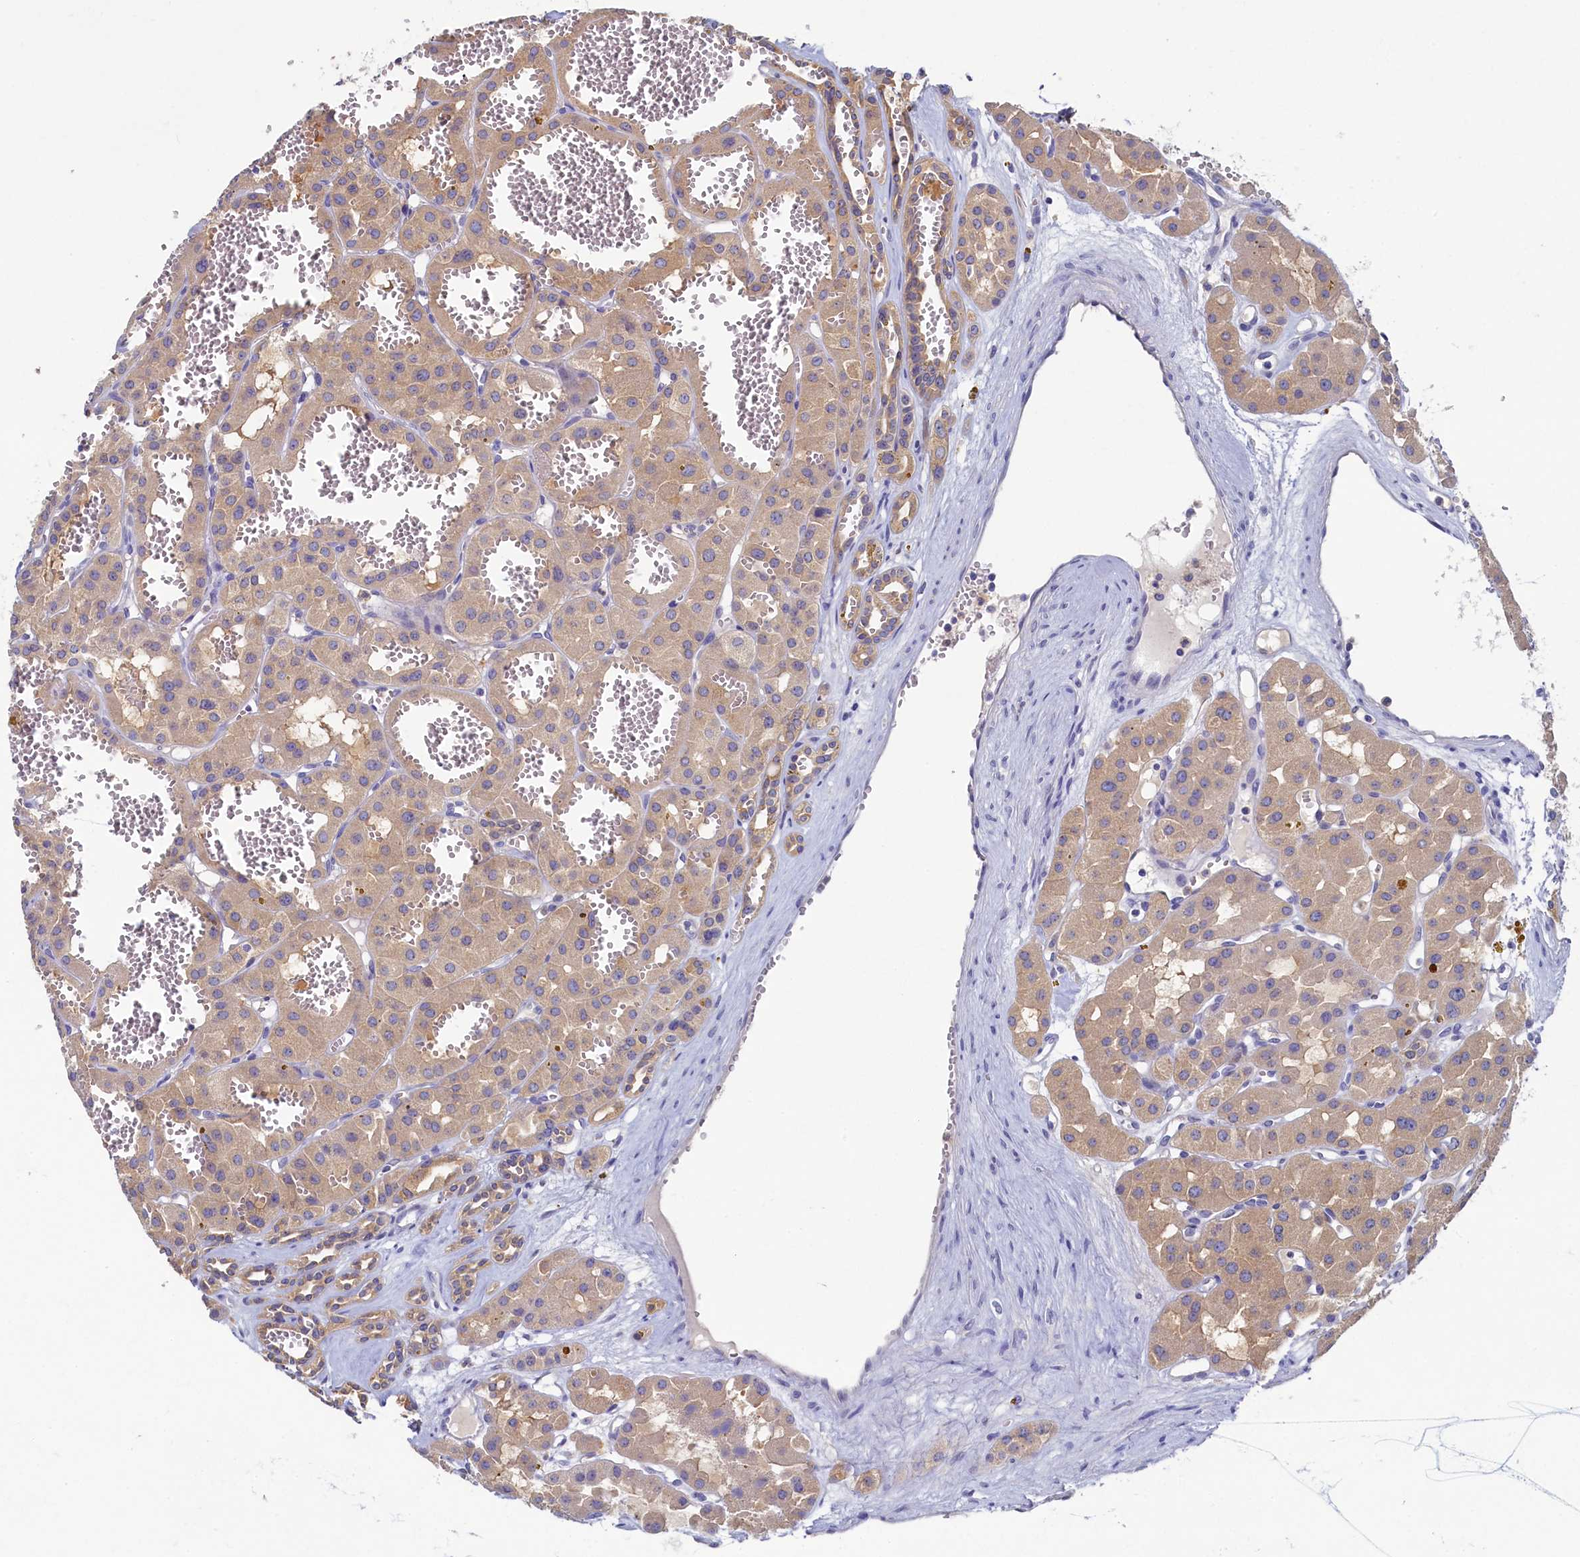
{"staining": {"intensity": "weak", "quantity": ">75%", "location": "cytoplasmic/membranous"}, "tissue": "renal cancer", "cell_type": "Tumor cells", "image_type": "cancer", "snomed": [{"axis": "morphology", "description": "Carcinoma, NOS"}, {"axis": "topography", "description": "Kidney"}], "caption": "Immunohistochemistry (IHC) histopathology image of neoplastic tissue: human renal cancer stained using IHC reveals low levels of weak protein expression localized specifically in the cytoplasmic/membranous of tumor cells, appearing as a cytoplasmic/membranous brown color.", "gene": "TIMM8B", "patient": {"sex": "female", "age": 75}}